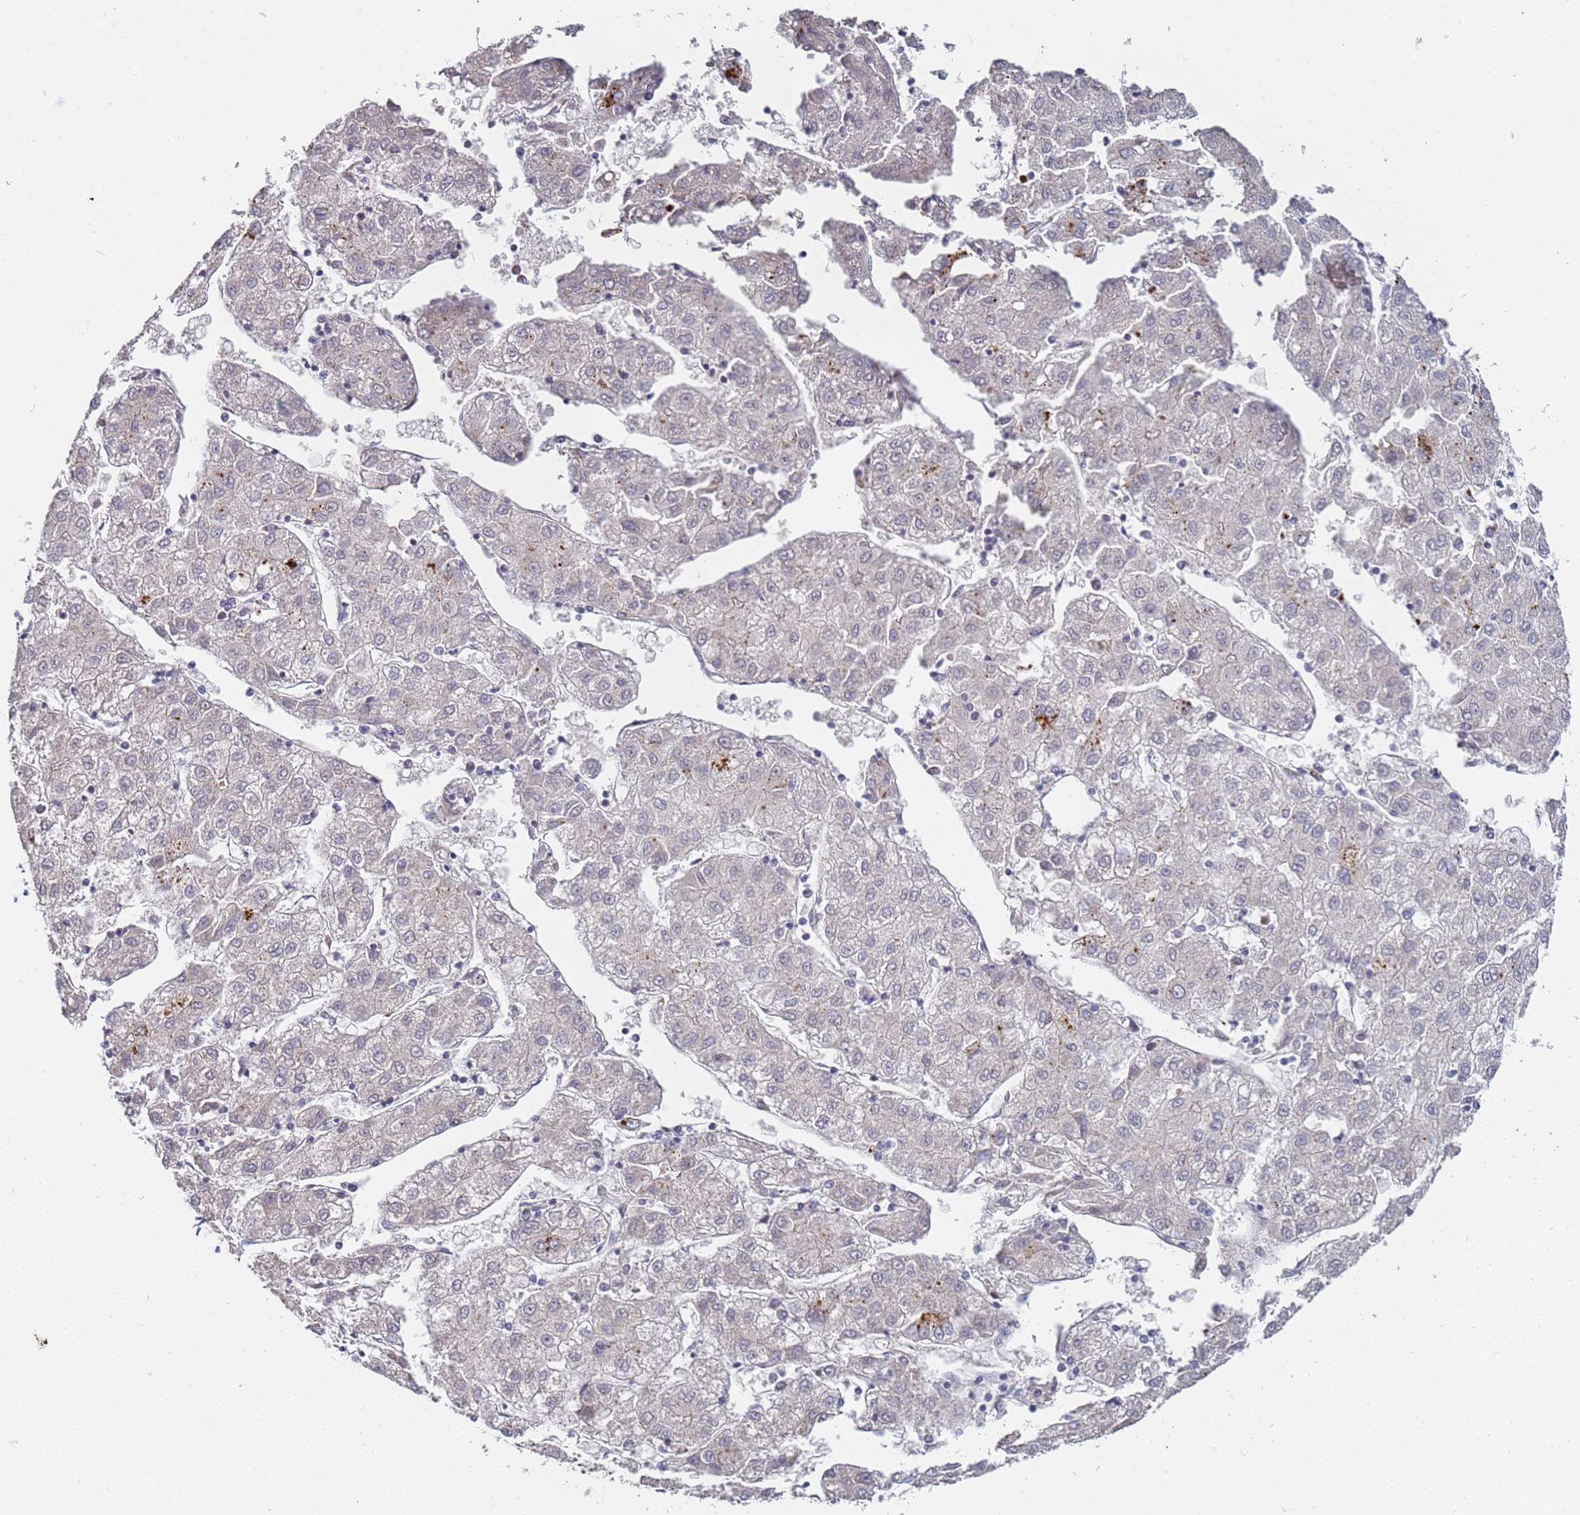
{"staining": {"intensity": "negative", "quantity": "none", "location": "none"}, "tissue": "liver cancer", "cell_type": "Tumor cells", "image_type": "cancer", "snomed": [{"axis": "morphology", "description": "Carcinoma, Hepatocellular, NOS"}, {"axis": "topography", "description": "Liver"}], "caption": "The immunohistochemistry micrograph has no significant staining in tumor cells of liver cancer tissue.", "gene": "VRK2", "patient": {"sex": "male", "age": 72}}